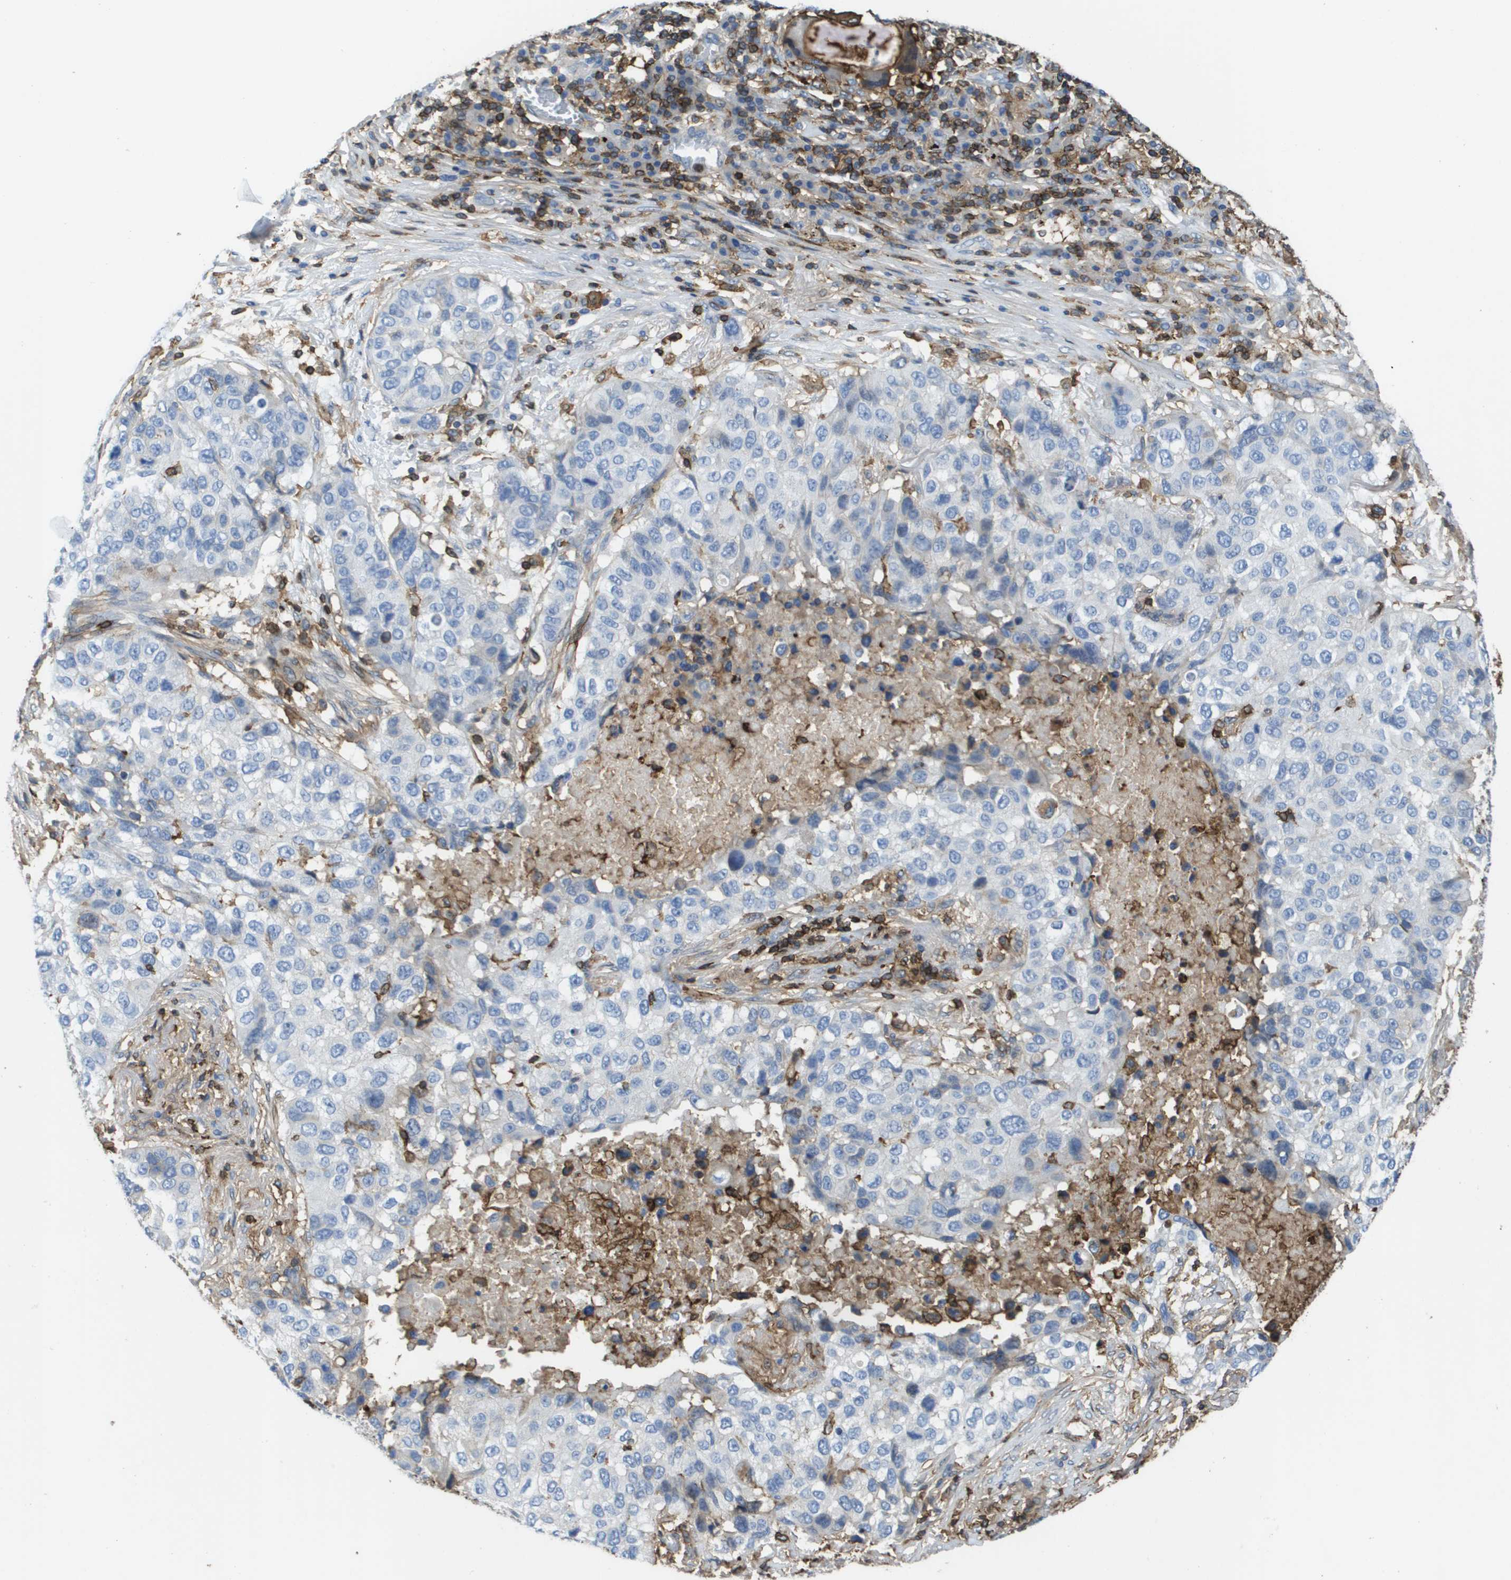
{"staining": {"intensity": "negative", "quantity": "none", "location": "none"}, "tissue": "lung cancer", "cell_type": "Tumor cells", "image_type": "cancer", "snomed": [{"axis": "morphology", "description": "Squamous cell carcinoma, NOS"}, {"axis": "topography", "description": "Lung"}], "caption": "Tumor cells are negative for protein expression in human lung cancer (squamous cell carcinoma). (Brightfield microscopy of DAB IHC at high magnification).", "gene": "PASK", "patient": {"sex": "male", "age": 57}}